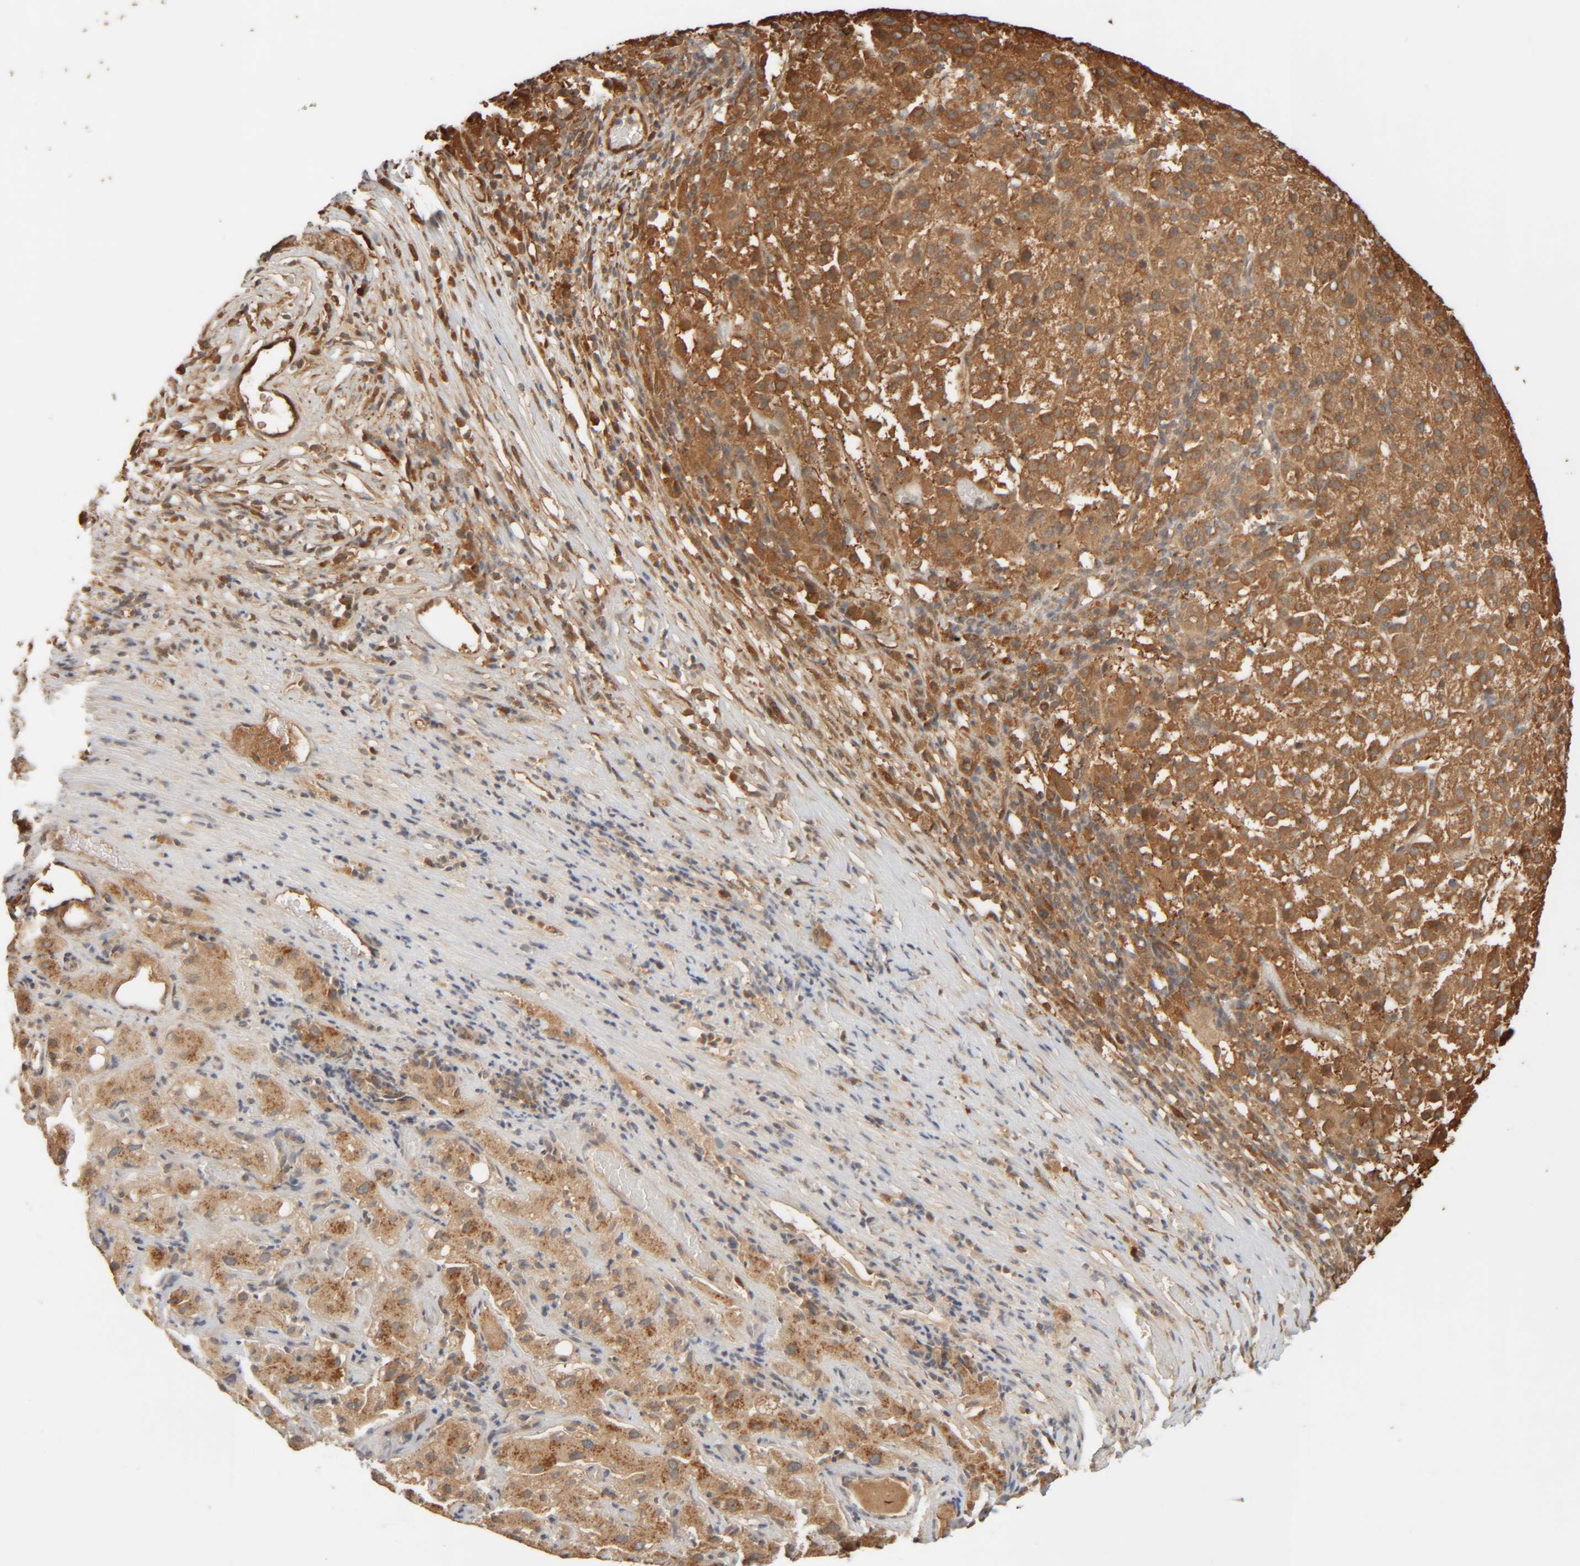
{"staining": {"intensity": "moderate", "quantity": ">75%", "location": "cytoplasmic/membranous"}, "tissue": "liver cancer", "cell_type": "Tumor cells", "image_type": "cancer", "snomed": [{"axis": "morphology", "description": "Carcinoma, Hepatocellular, NOS"}, {"axis": "topography", "description": "Liver"}], "caption": "This is an image of immunohistochemistry (IHC) staining of hepatocellular carcinoma (liver), which shows moderate positivity in the cytoplasmic/membranous of tumor cells.", "gene": "TMEM192", "patient": {"sex": "female", "age": 58}}